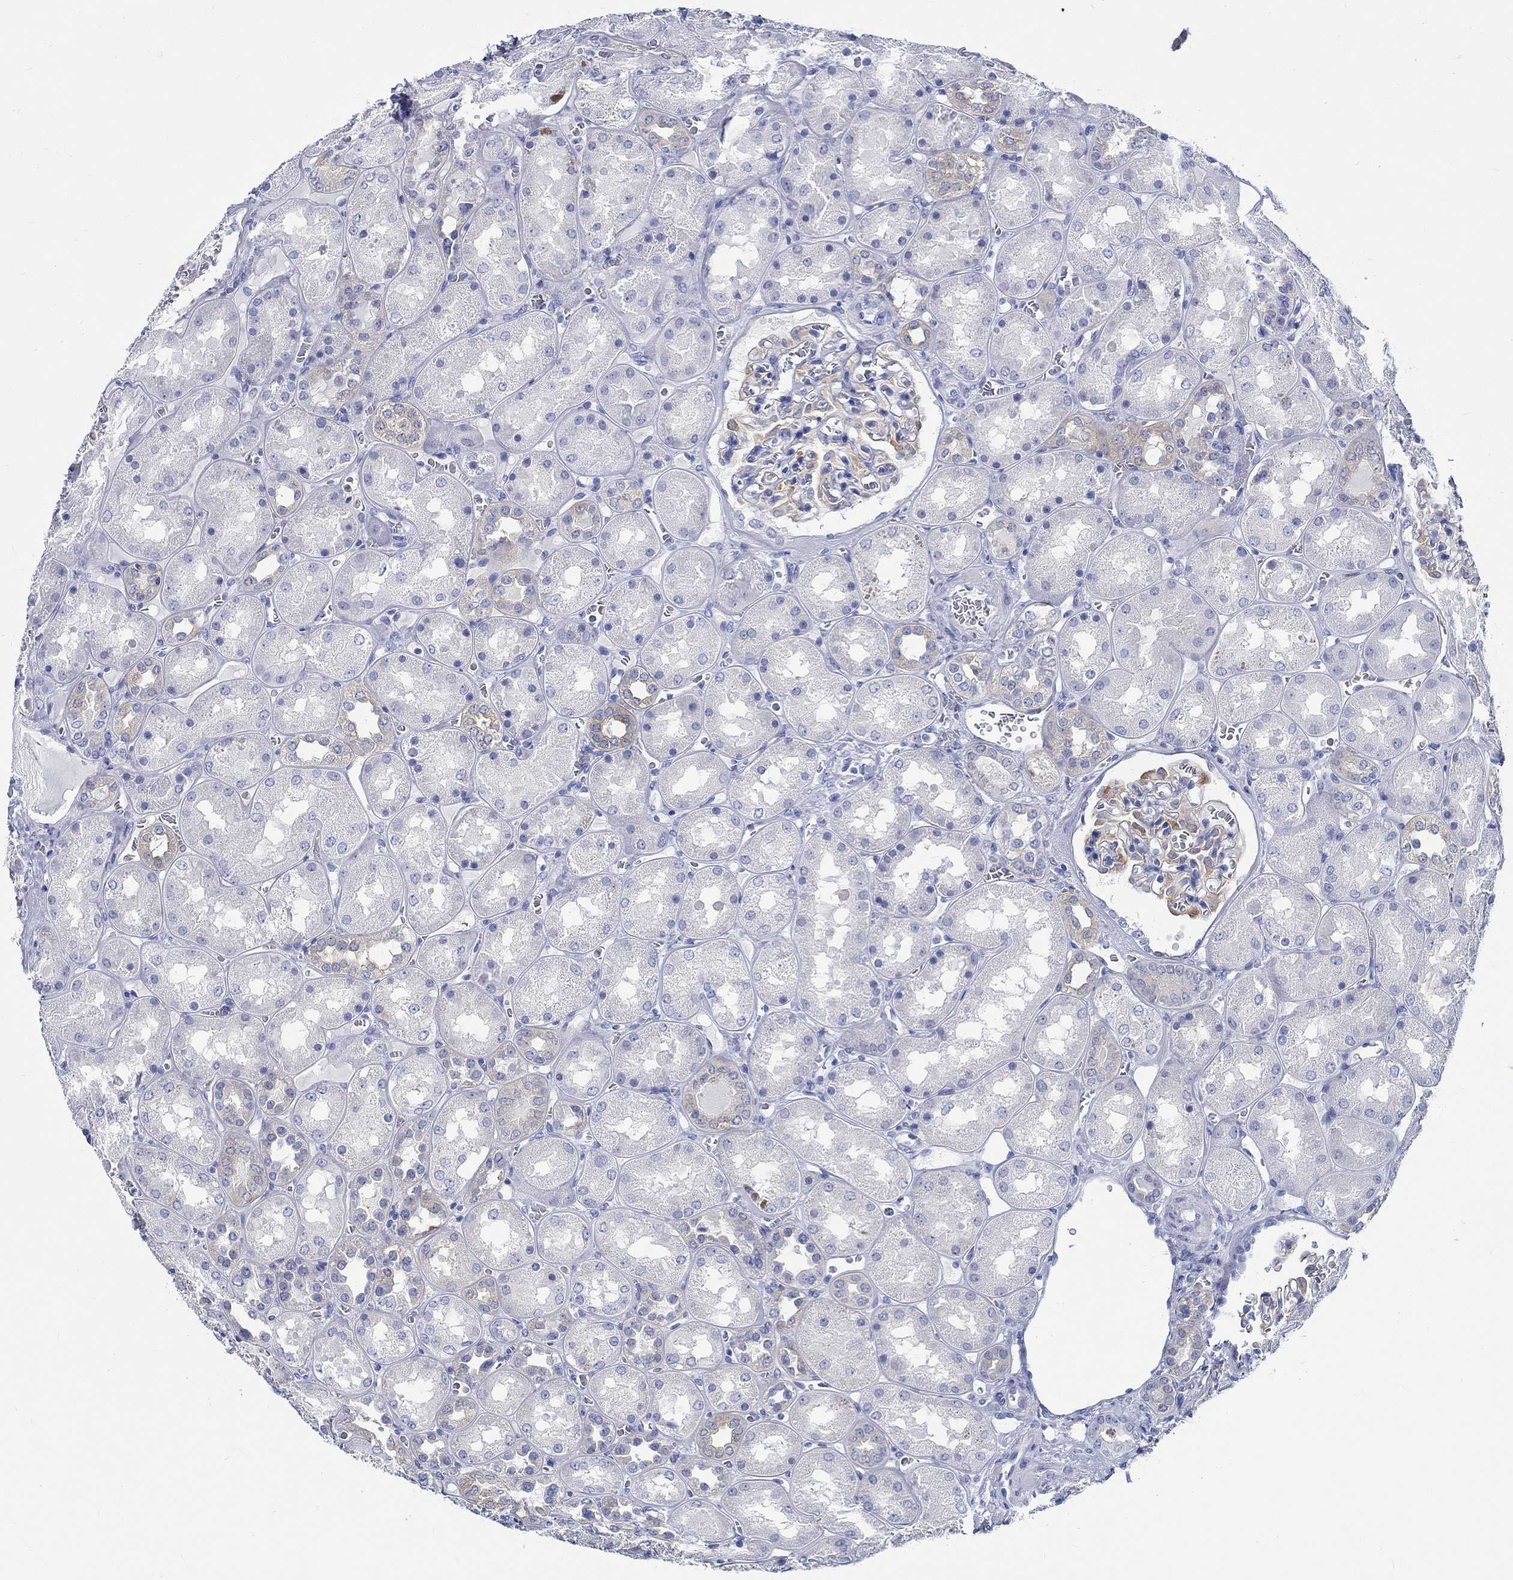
{"staining": {"intensity": "negative", "quantity": "none", "location": "none"}, "tissue": "kidney", "cell_type": "Cells in glomeruli", "image_type": "normal", "snomed": [{"axis": "morphology", "description": "Normal tissue, NOS"}, {"axis": "topography", "description": "Kidney"}], "caption": "This is an IHC photomicrograph of normal kidney. There is no staining in cells in glomeruli.", "gene": "FBXO2", "patient": {"sex": "male", "age": 73}}